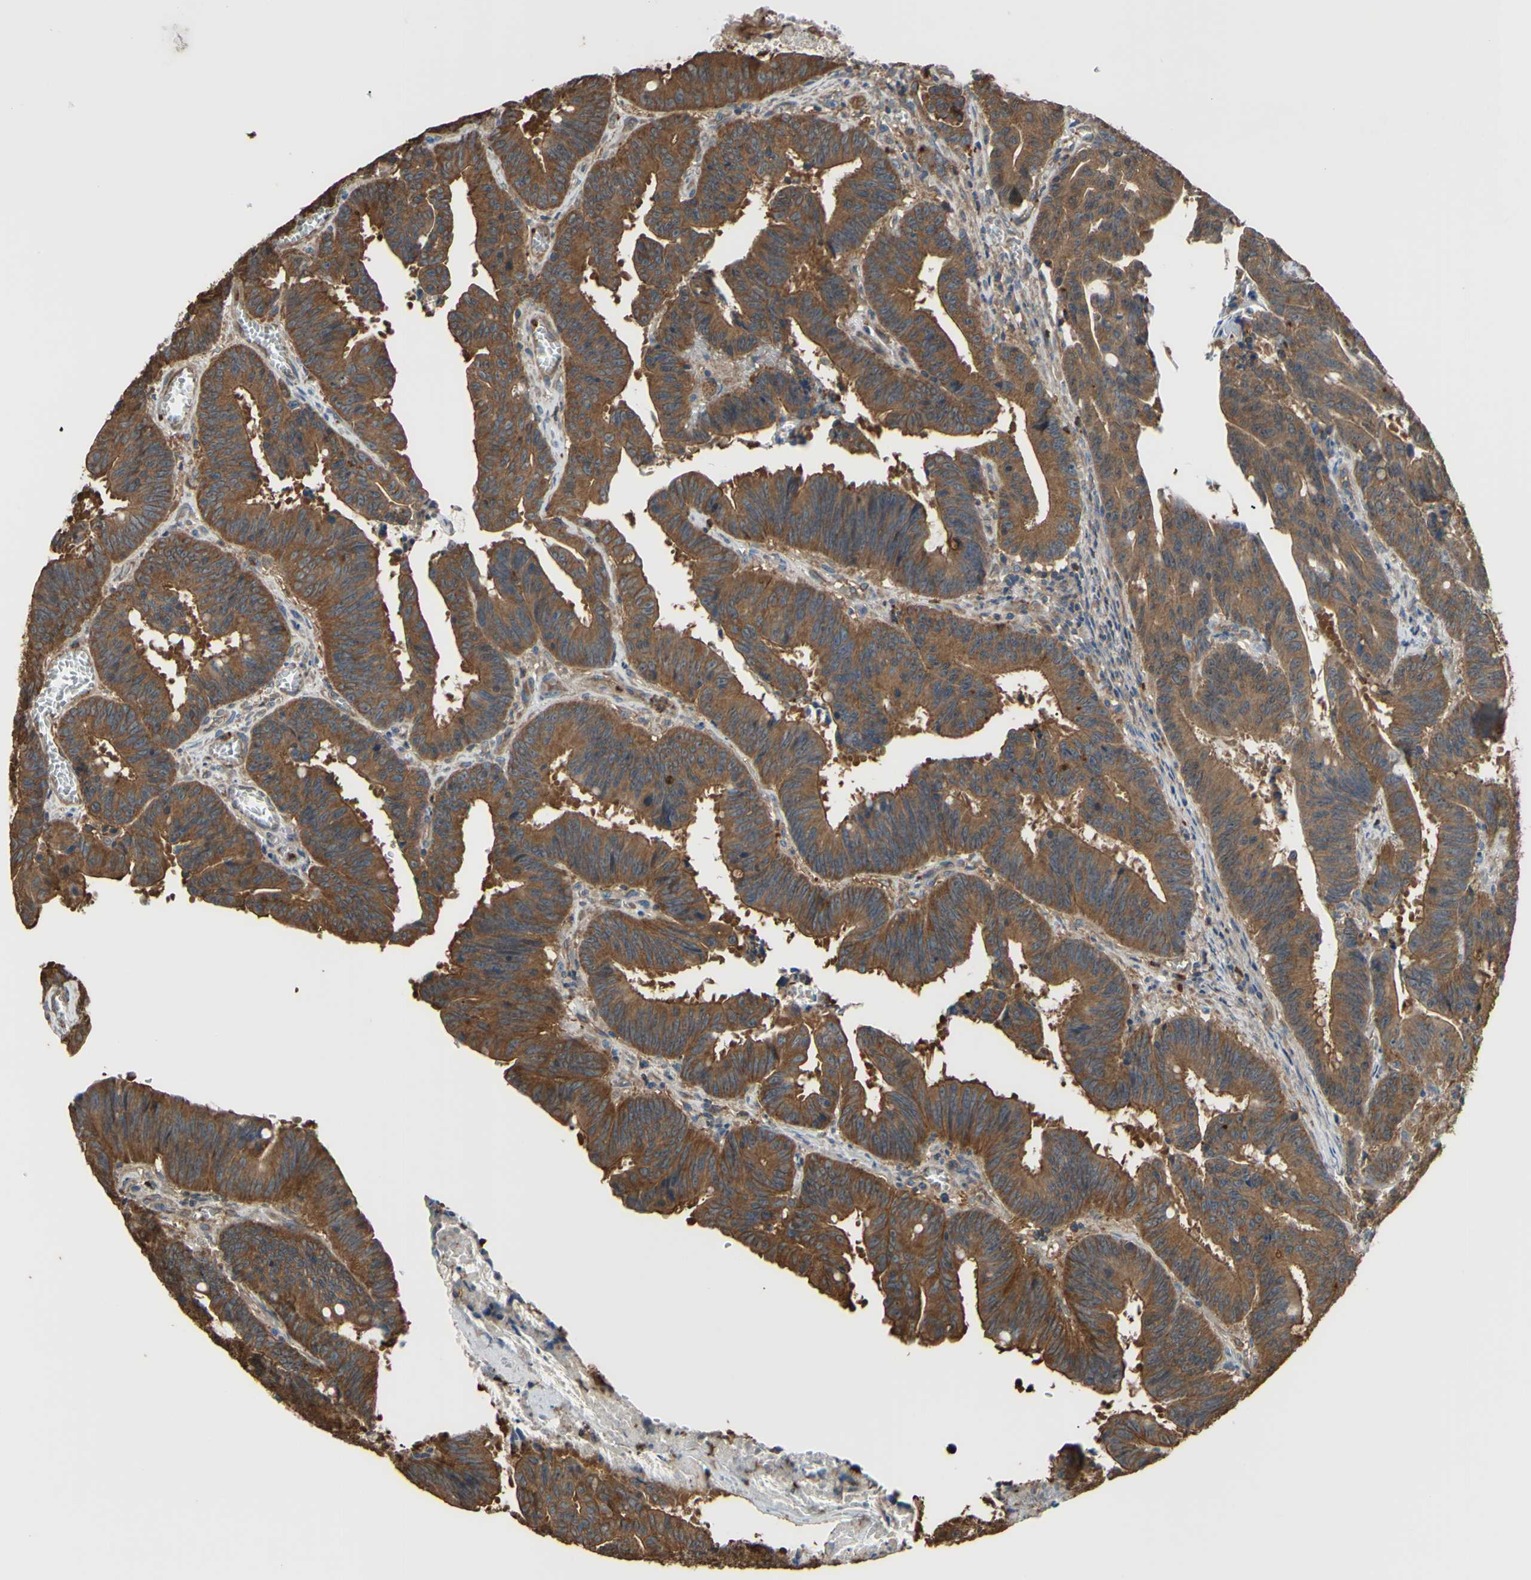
{"staining": {"intensity": "strong", "quantity": ">75%", "location": "cytoplasmic/membranous"}, "tissue": "colorectal cancer", "cell_type": "Tumor cells", "image_type": "cancer", "snomed": [{"axis": "morphology", "description": "Adenocarcinoma, NOS"}, {"axis": "topography", "description": "Colon"}], "caption": "Immunohistochemistry (DAB (3,3'-diaminobenzidine)) staining of human adenocarcinoma (colorectal) reveals strong cytoplasmic/membranous protein staining in approximately >75% of tumor cells.", "gene": "CTTN", "patient": {"sex": "male", "age": 45}}